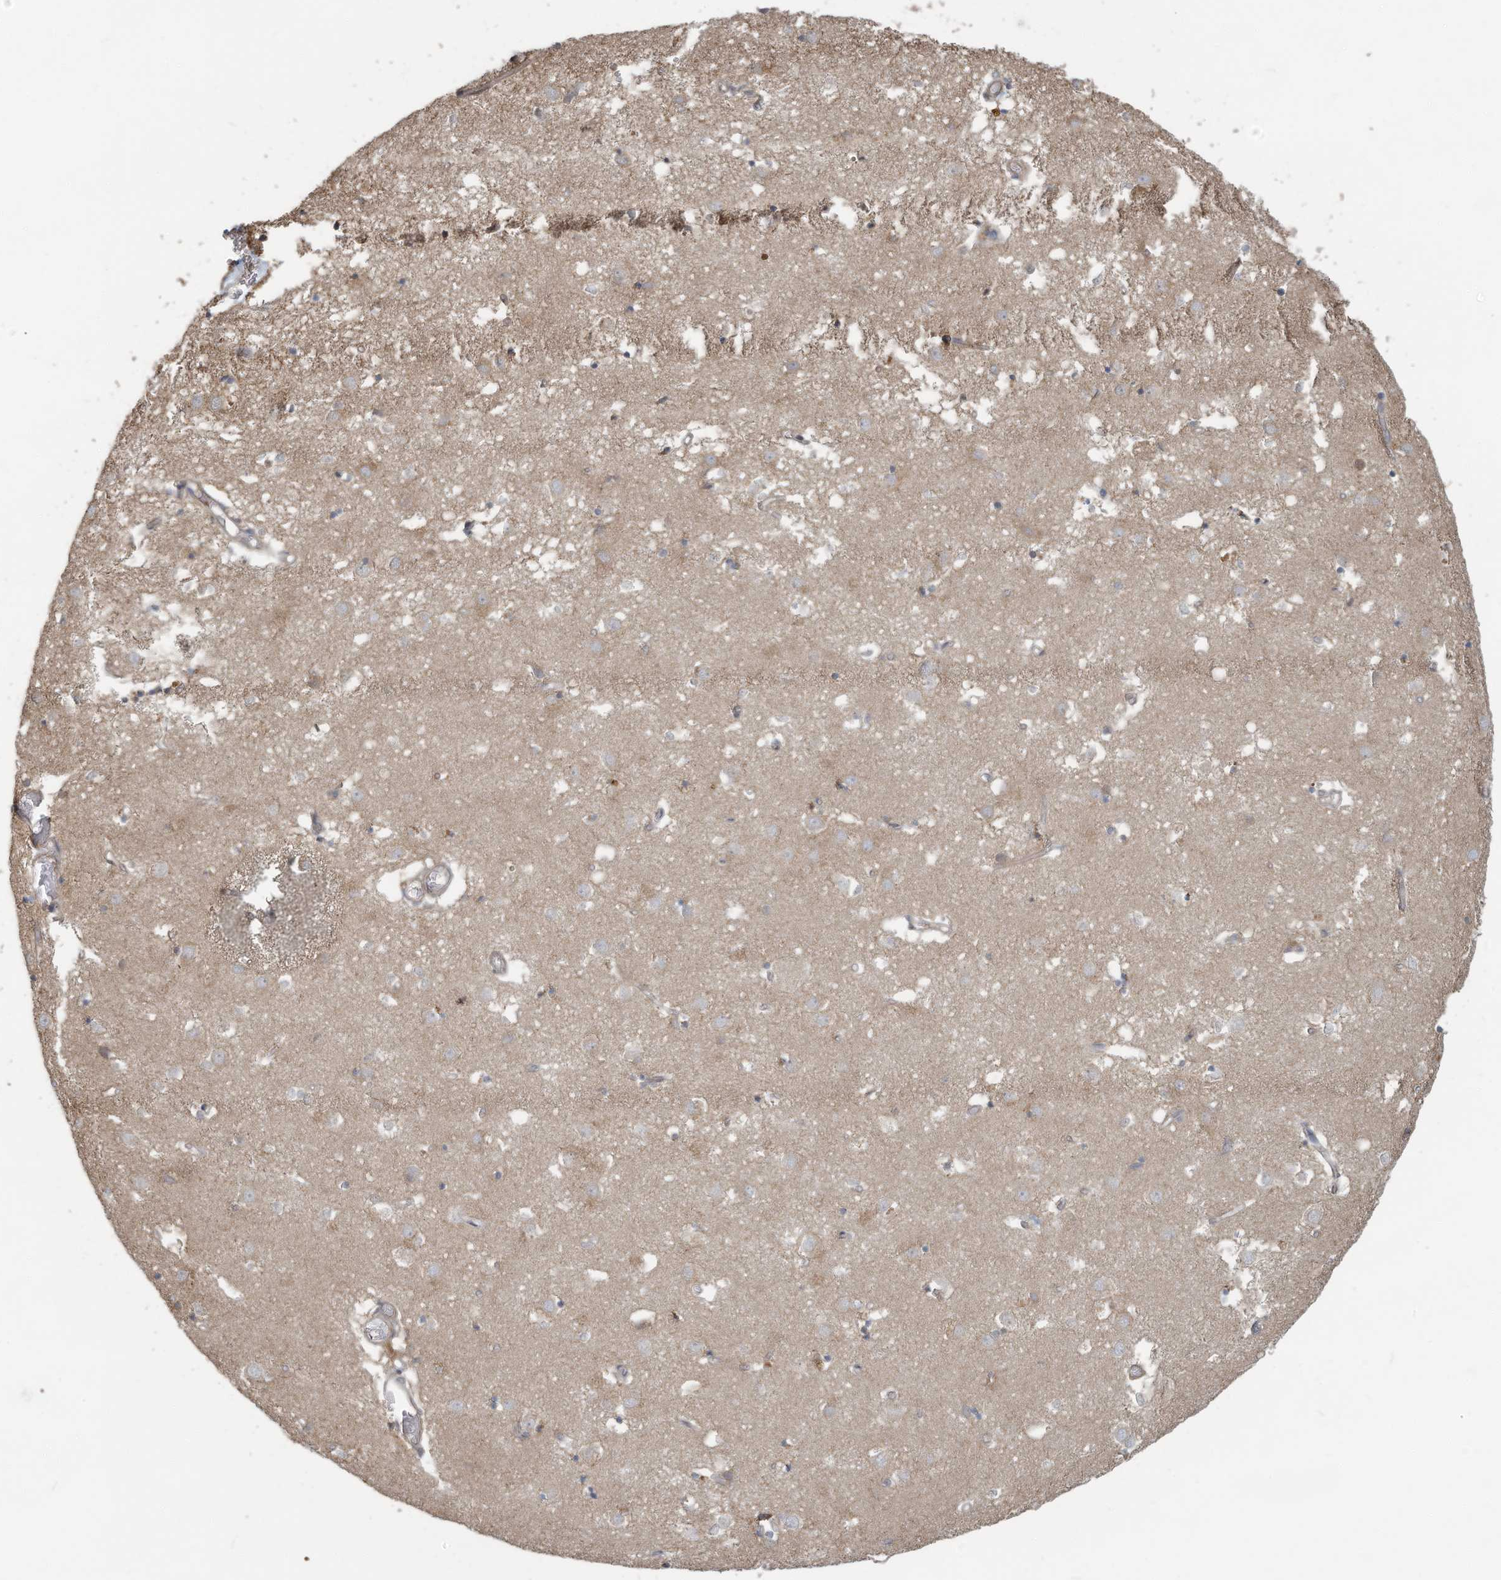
{"staining": {"intensity": "moderate", "quantity": "<25%", "location": "cytoplasmic/membranous"}, "tissue": "caudate", "cell_type": "Glial cells", "image_type": "normal", "snomed": [{"axis": "morphology", "description": "Normal tissue, NOS"}, {"axis": "topography", "description": "Lateral ventricle wall"}], "caption": "The image shows staining of benign caudate, revealing moderate cytoplasmic/membranous protein positivity (brown color) within glial cells. The staining was performed using DAB to visualize the protein expression in brown, while the nuclei were stained in blue with hematoxylin (Magnification: 20x).", "gene": "ERI2", "patient": {"sex": "male", "age": 70}}